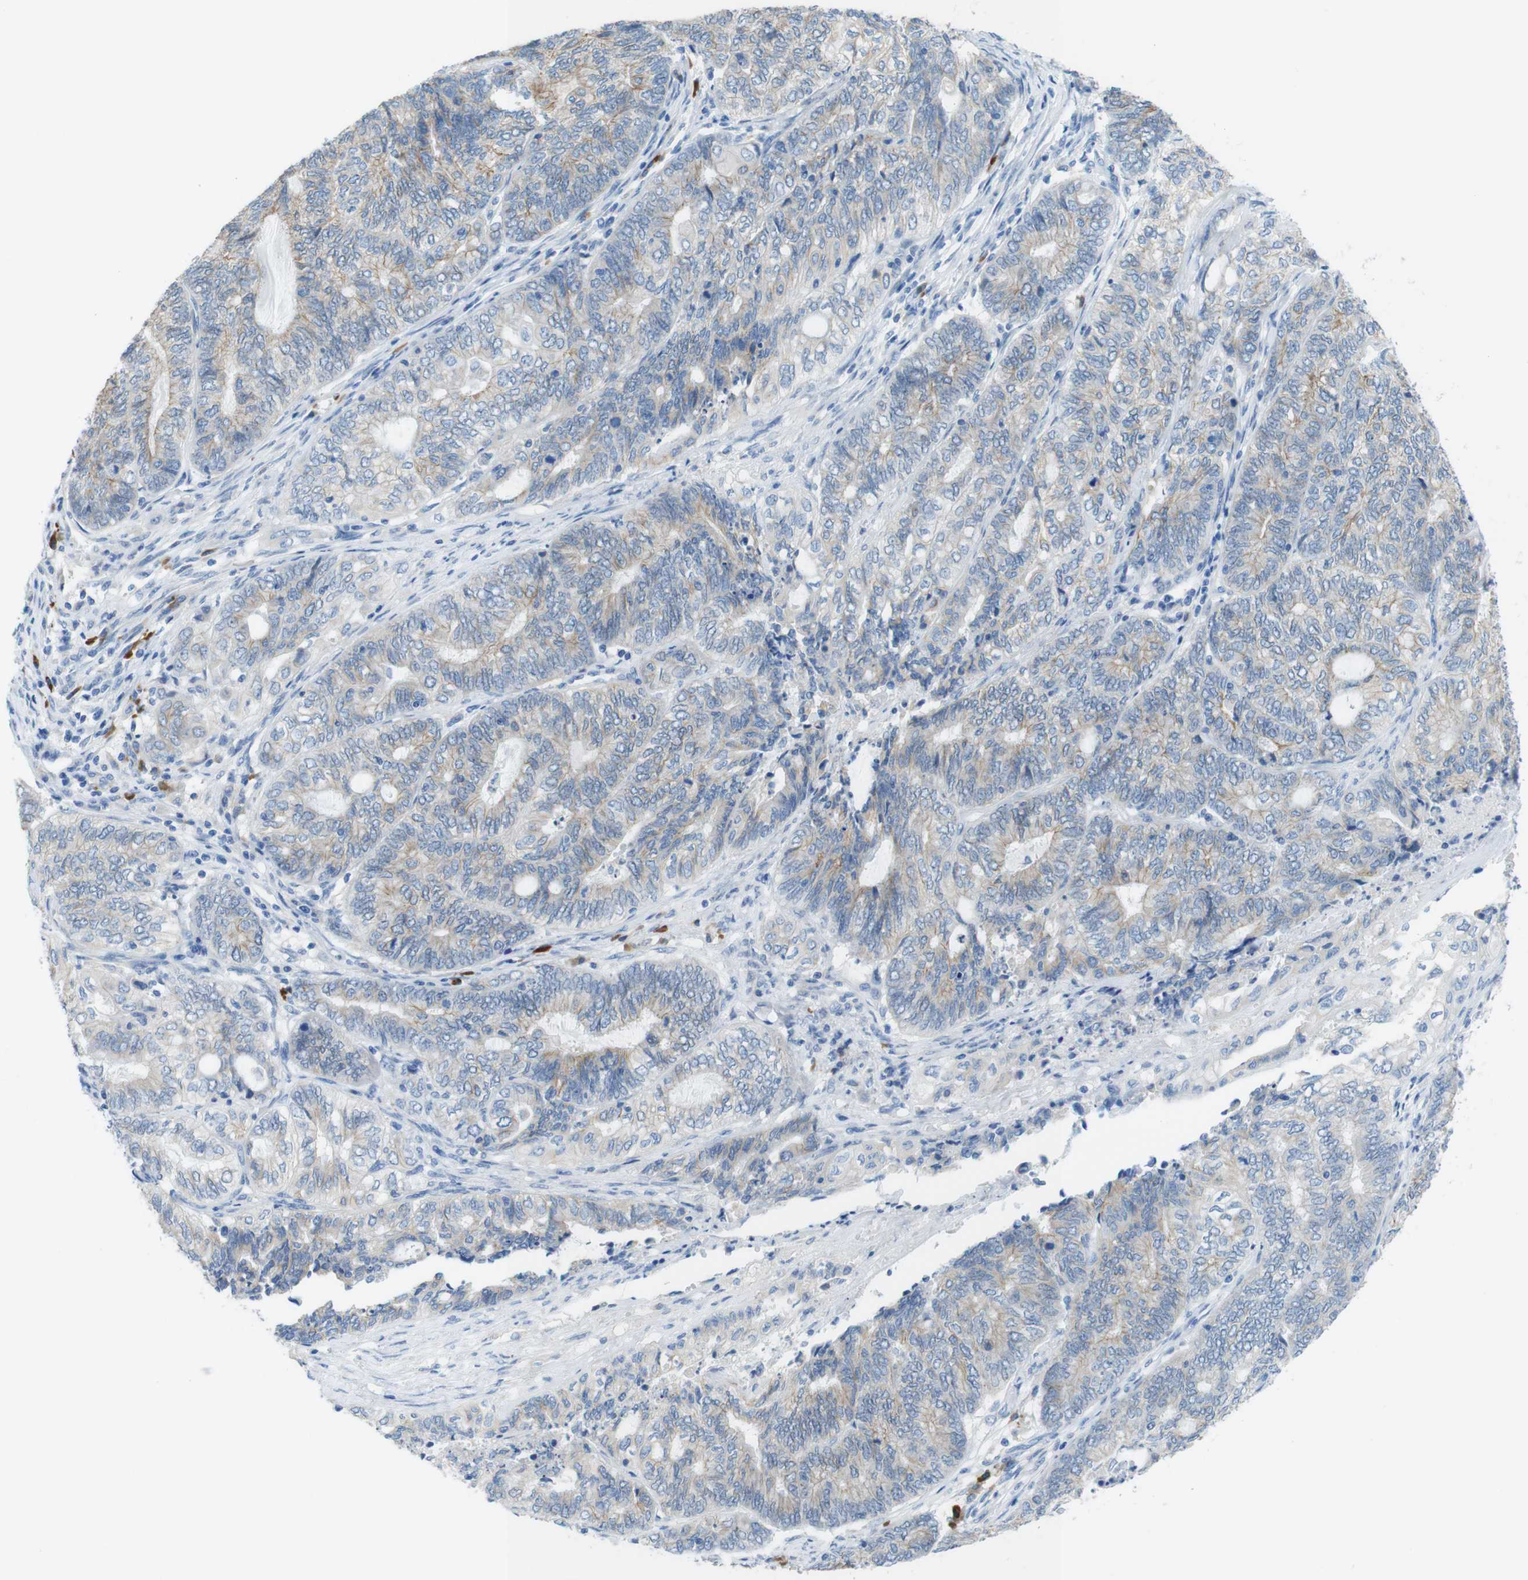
{"staining": {"intensity": "weak", "quantity": "25%-75%", "location": "cytoplasmic/membranous"}, "tissue": "endometrial cancer", "cell_type": "Tumor cells", "image_type": "cancer", "snomed": [{"axis": "morphology", "description": "Adenocarcinoma, NOS"}, {"axis": "topography", "description": "Uterus"}, {"axis": "topography", "description": "Endometrium"}], "caption": "The histopathology image displays a brown stain indicating the presence of a protein in the cytoplasmic/membranous of tumor cells in adenocarcinoma (endometrial). (DAB IHC with brightfield microscopy, high magnification).", "gene": "CLMN", "patient": {"sex": "female", "age": 70}}